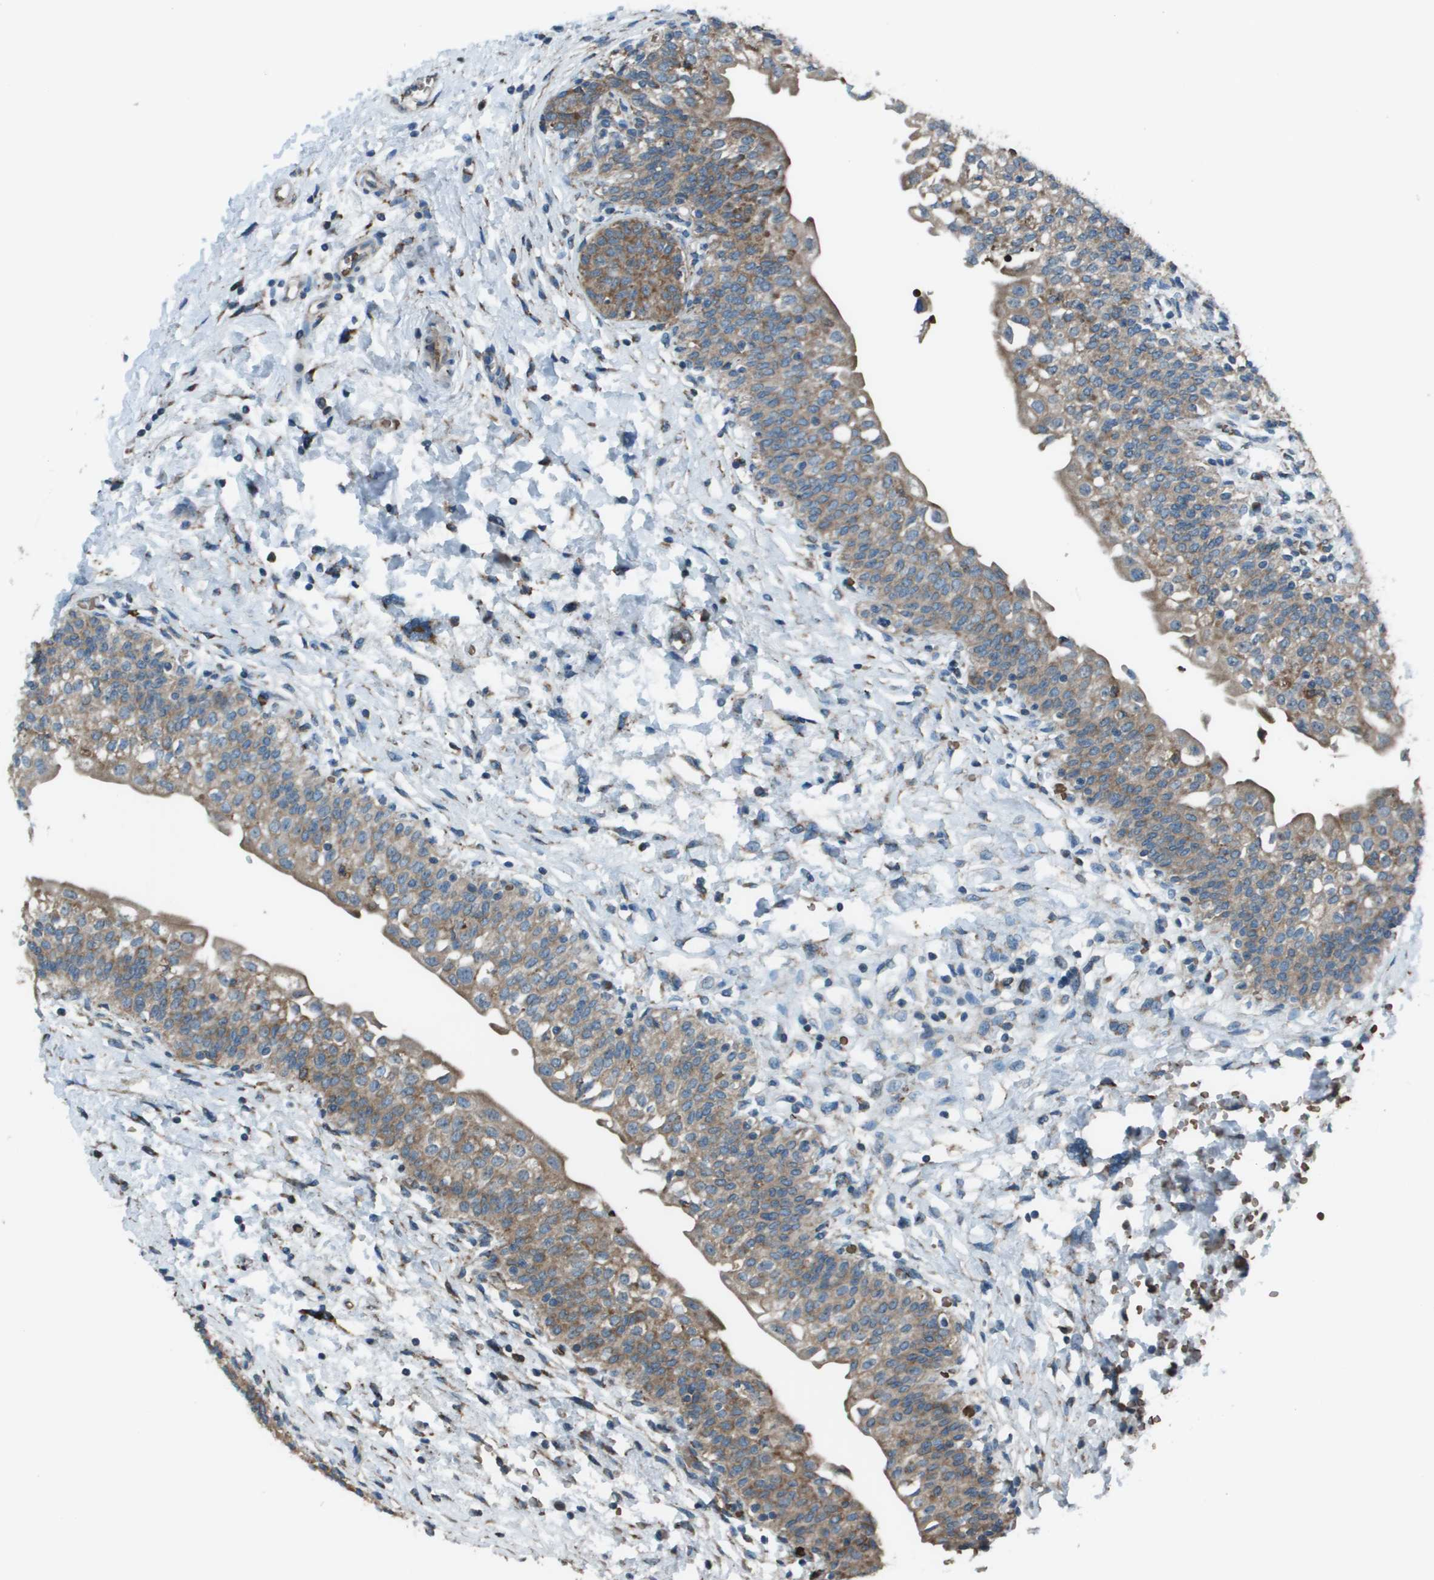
{"staining": {"intensity": "moderate", "quantity": ">75%", "location": "cytoplasmic/membranous"}, "tissue": "urinary bladder", "cell_type": "Urothelial cells", "image_type": "normal", "snomed": [{"axis": "morphology", "description": "Normal tissue, NOS"}, {"axis": "topography", "description": "Urinary bladder"}], "caption": "Protein expression analysis of unremarkable human urinary bladder reveals moderate cytoplasmic/membranous expression in about >75% of urothelial cells. Nuclei are stained in blue.", "gene": "UTS2", "patient": {"sex": "male", "age": 55}}